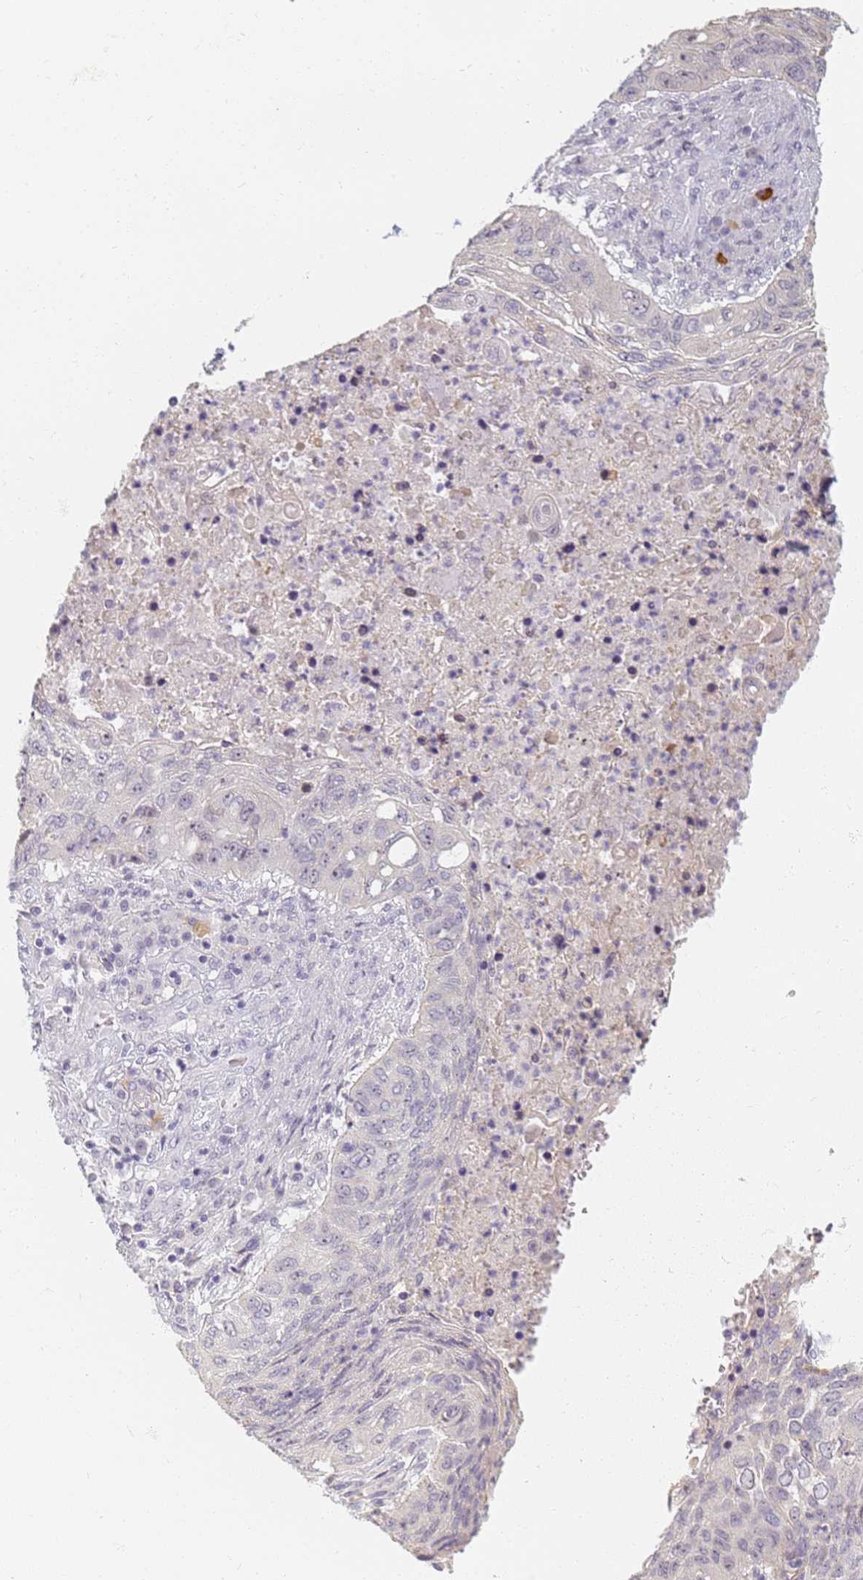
{"staining": {"intensity": "negative", "quantity": "none", "location": "none"}, "tissue": "lung cancer", "cell_type": "Tumor cells", "image_type": "cancer", "snomed": [{"axis": "morphology", "description": "Squamous cell carcinoma, NOS"}, {"axis": "topography", "description": "Lung"}], "caption": "DAB (3,3'-diaminobenzidine) immunohistochemical staining of human lung squamous cell carcinoma demonstrates no significant positivity in tumor cells. The staining is performed using DAB (3,3'-diaminobenzidine) brown chromogen with nuclei counter-stained in using hematoxylin.", "gene": "SLC38A9", "patient": {"sex": "female", "age": 63}}